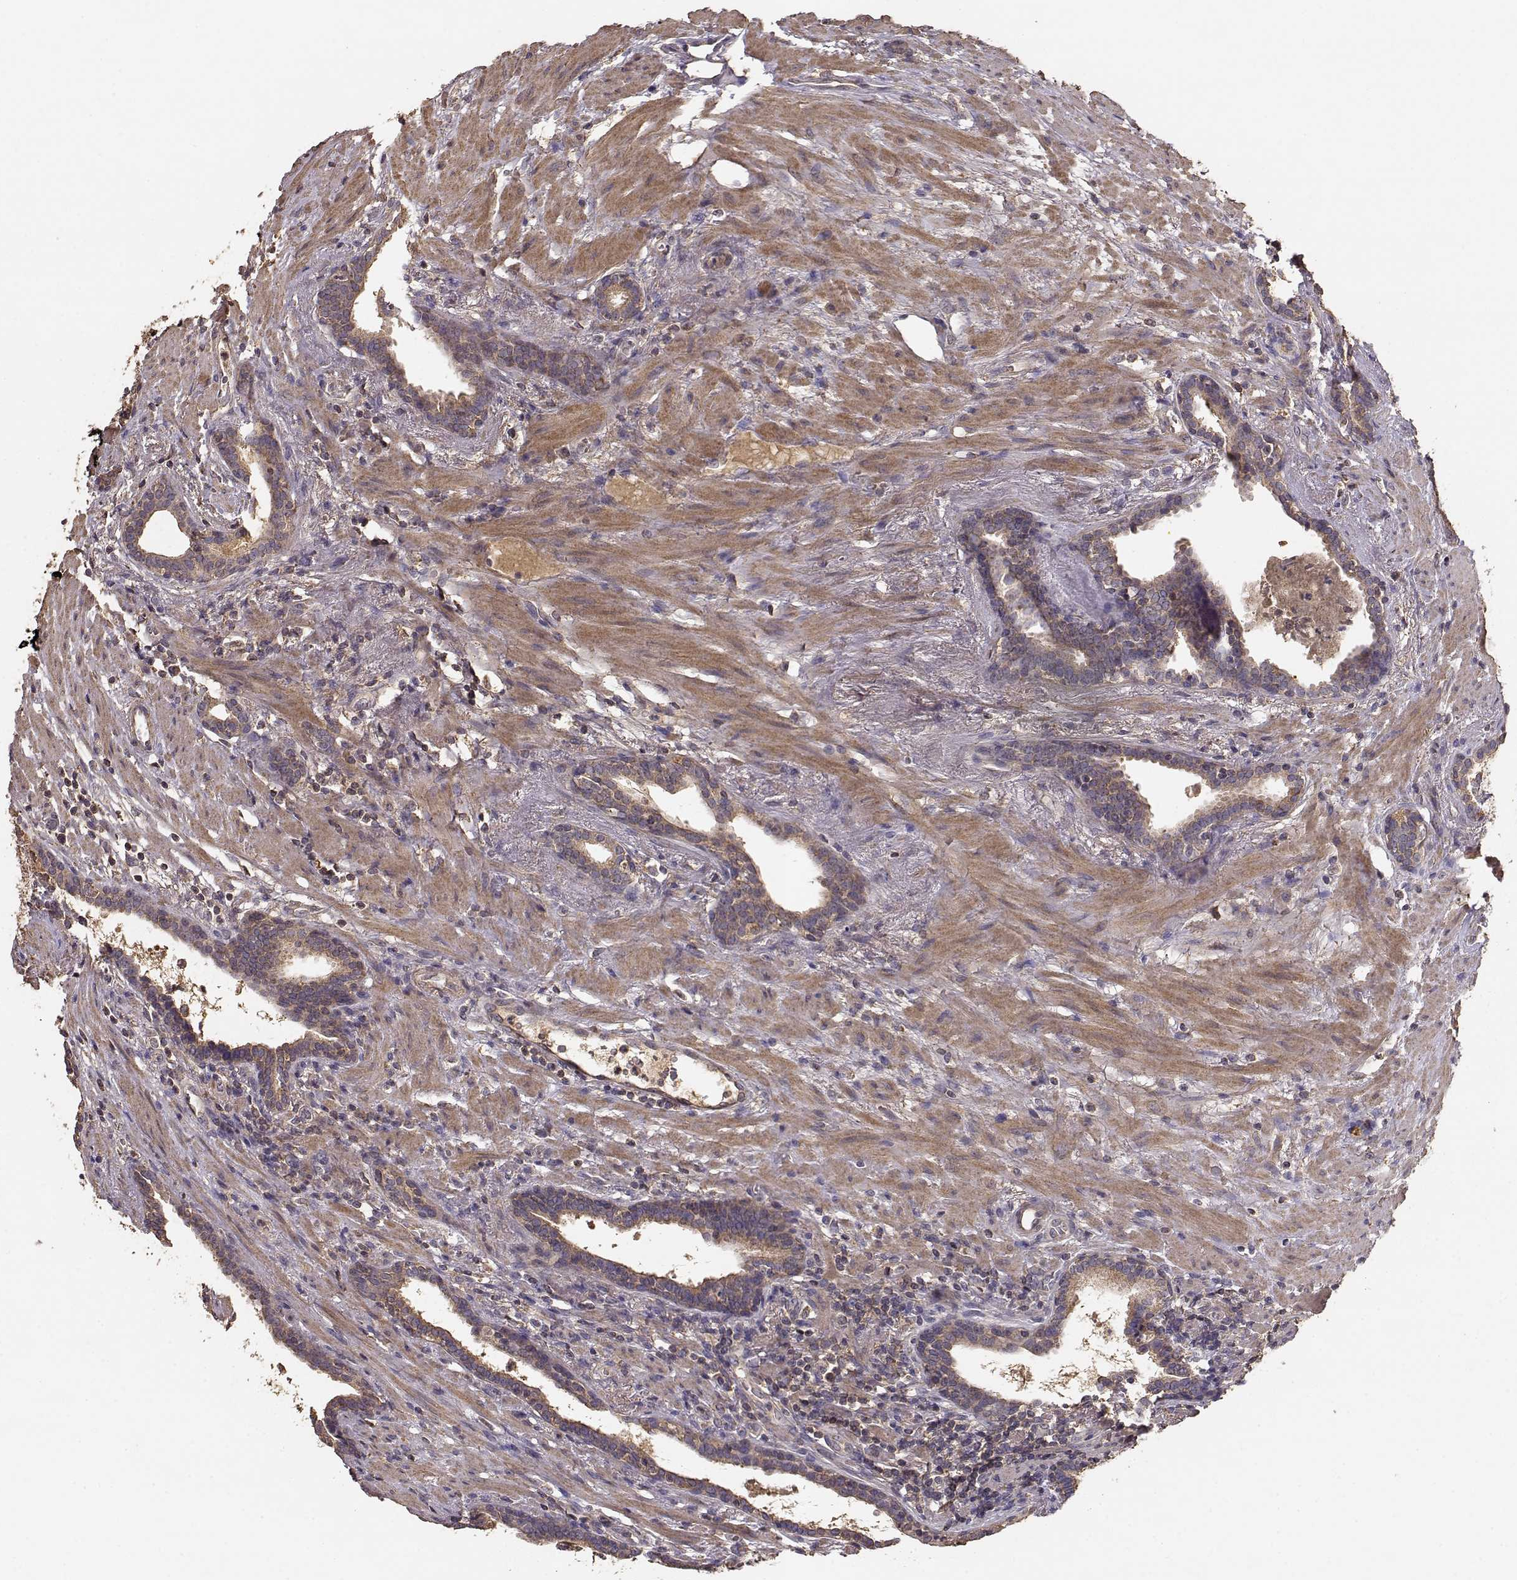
{"staining": {"intensity": "moderate", "quantity": ">75%", "location": "cytoplasmic/membranous"}, "tissue": "prostate cancer", "cell_type": "Tumor cells", "image_type": "cancer", "snomed": [{"axis": "morphology", "description": "Adenocarcinoma, NOS"}, {"axis": "topography", "description": "Prostate"}], "caption": "Protein expression analysis of human prostate adenocarcinoma reveals moderate cytoplasmic/membranous expression in approximately >75% of tumor cells. (DAB IHC with brightfield microscopy, high magnification).", "gene": "TARS3", "patient": {"sex": "male", "age": 66}}